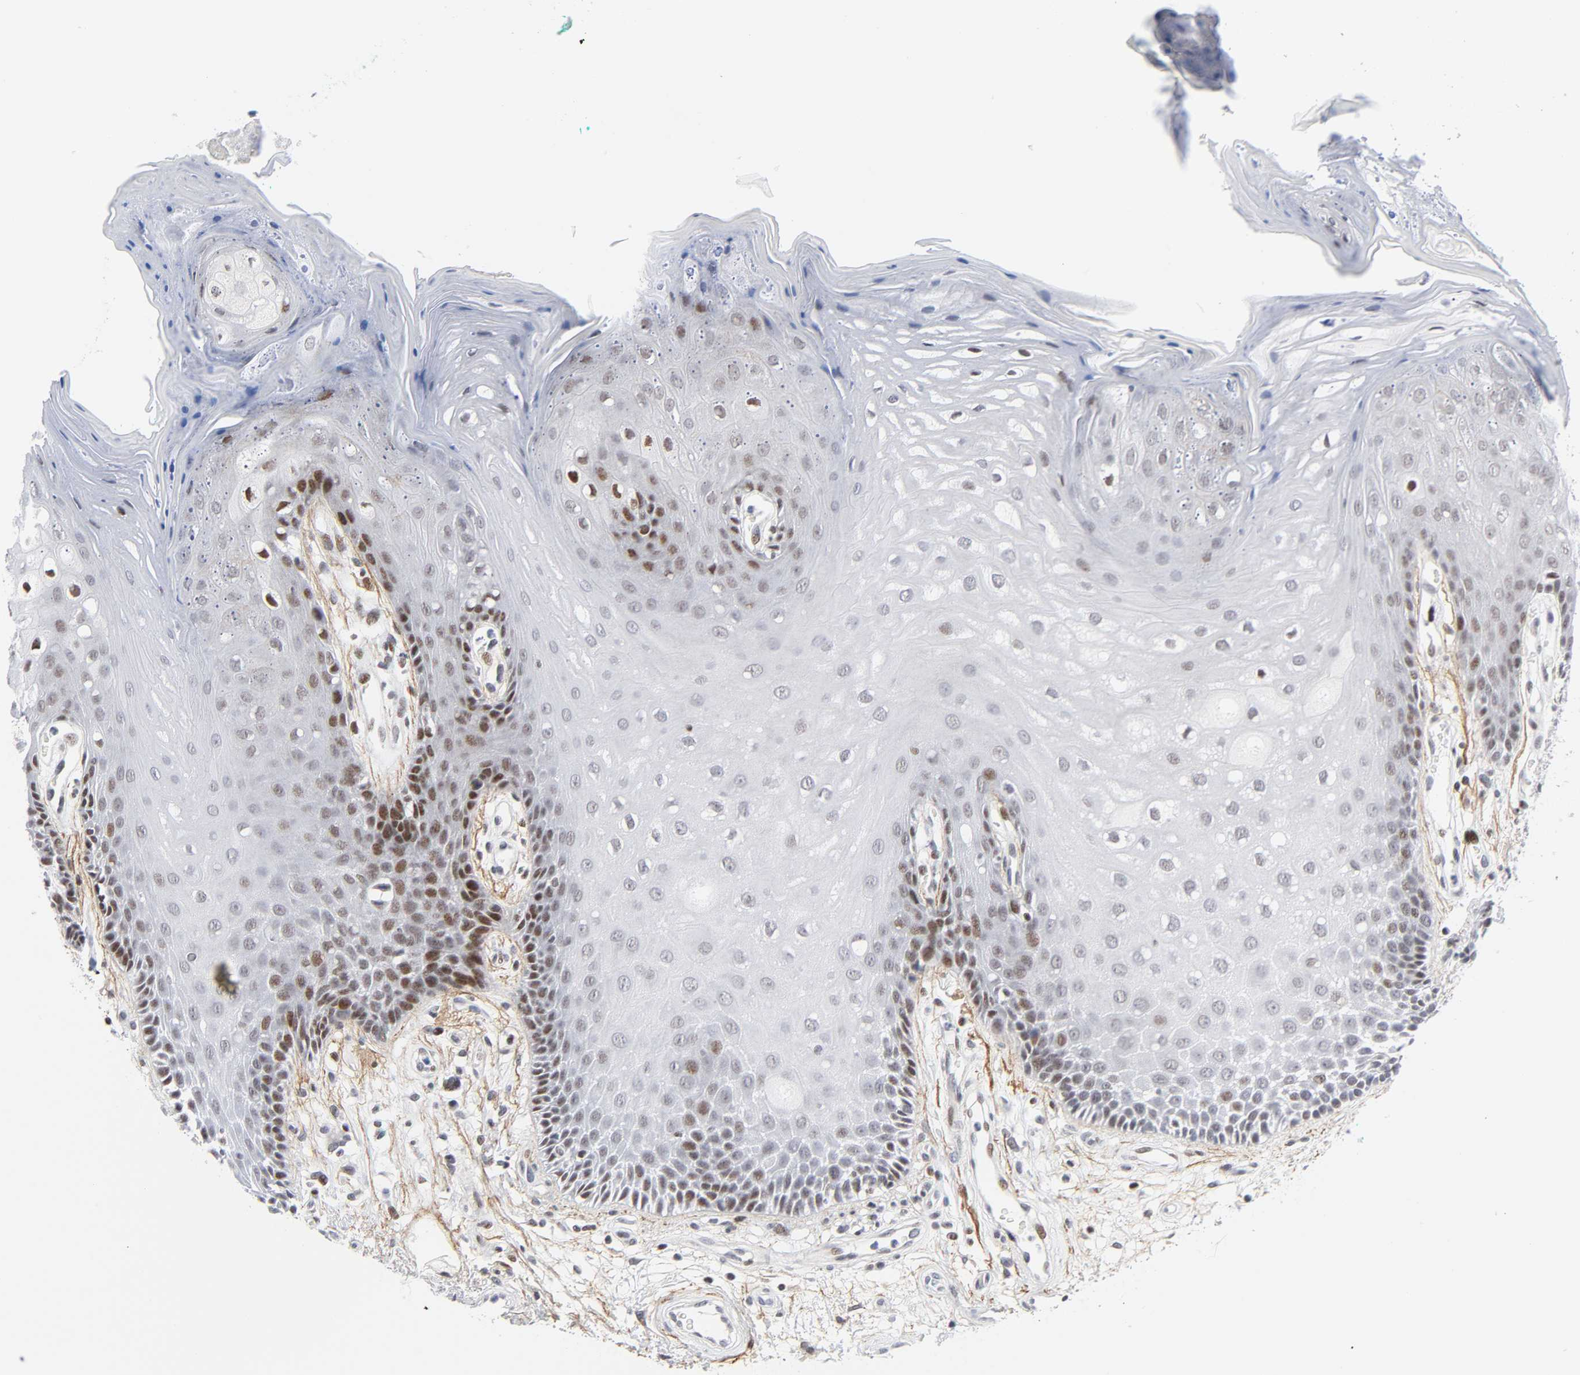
{"staining": {"intensity": "moderate", "quantity": "<25%", "location": "nuclear"}, "tissue": "oral mucosa", "cell_type": "Squamous epithelial cells", "image_type": "normal", "snomed": [{"axis": "morphology", "description": "Normal tissue, NOS"}, {"axis": "morphology", "description": "Squamous cell carcinoma, NOS"}, {"axis": "topography", "description": "Skeletal muscle"}, {"axis": "topography", "description": "Oral tissue"}, {"axis": "topography", "description": "Head-Neck"}], "caption": "Oral mucosa stained with DAB (3,3'-diaminobenzidine) IHC demonstrates low levels of moderate nuclear positivity in approximately <25% of squamous epithelial cells.", "gene": "DIDO1", "patient": {"sex": "female", "age": 84}}